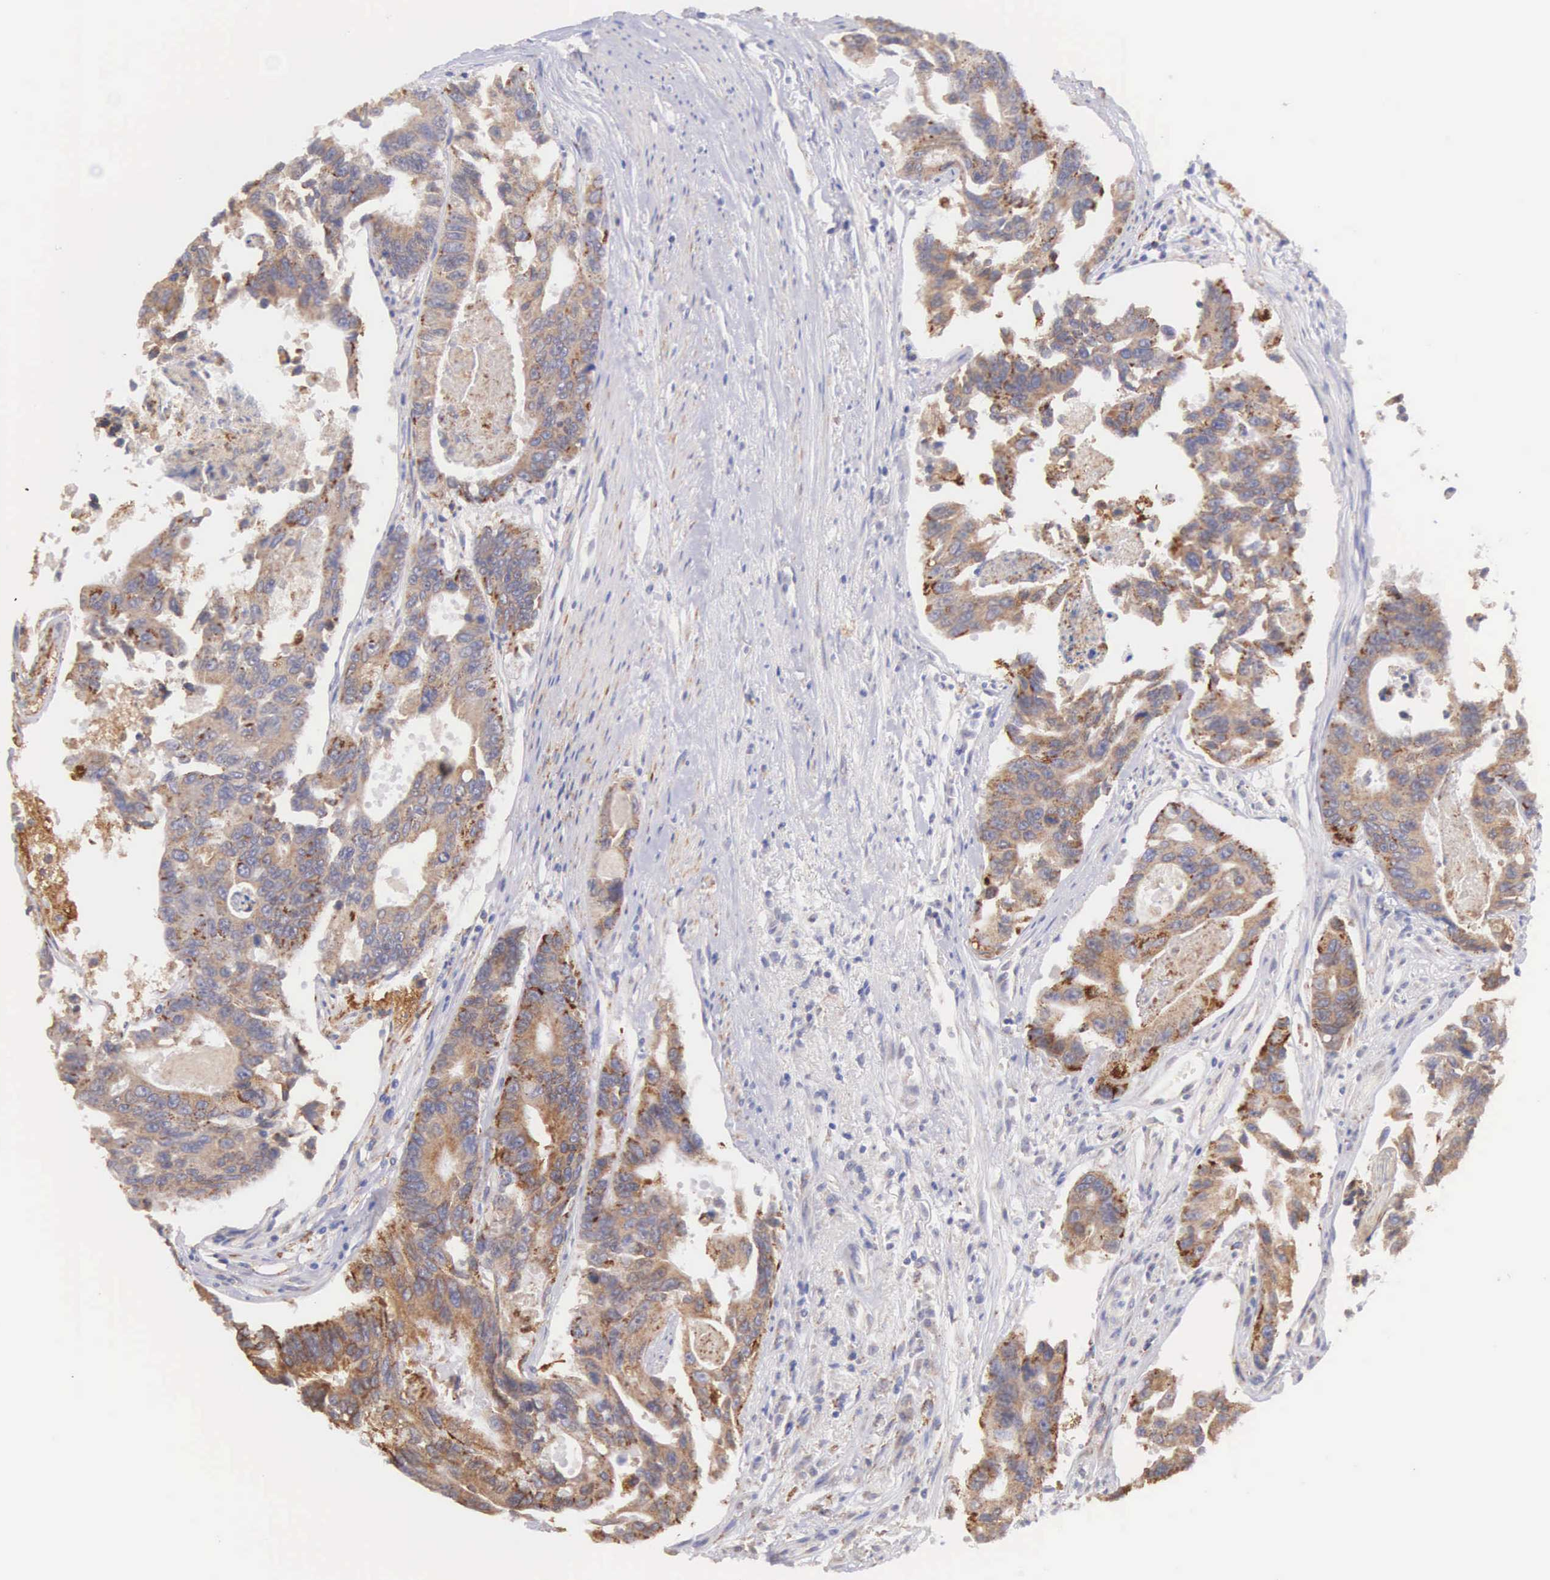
{"staining": {"intensity": "moderate", "quantity": ">75%", "location": "cytoplasmic/membranous"}, "tissue": "colorectal cancer", "cell_type": "Tumor cells", "image_type": "cancer", "snomed": [{"axis": "morphology", "description": "Adenocarcinoma, NOS"}, {"axis": "topography", "description": "Colon"}], "caption": "A medium amount of moderate cytoplasmic/membranous staining is identified in approximately >75% of tumor cells in colorectal cancer tissue.", "gene": "NSDHL", "patient": {"sex": "female", "age": 86}}